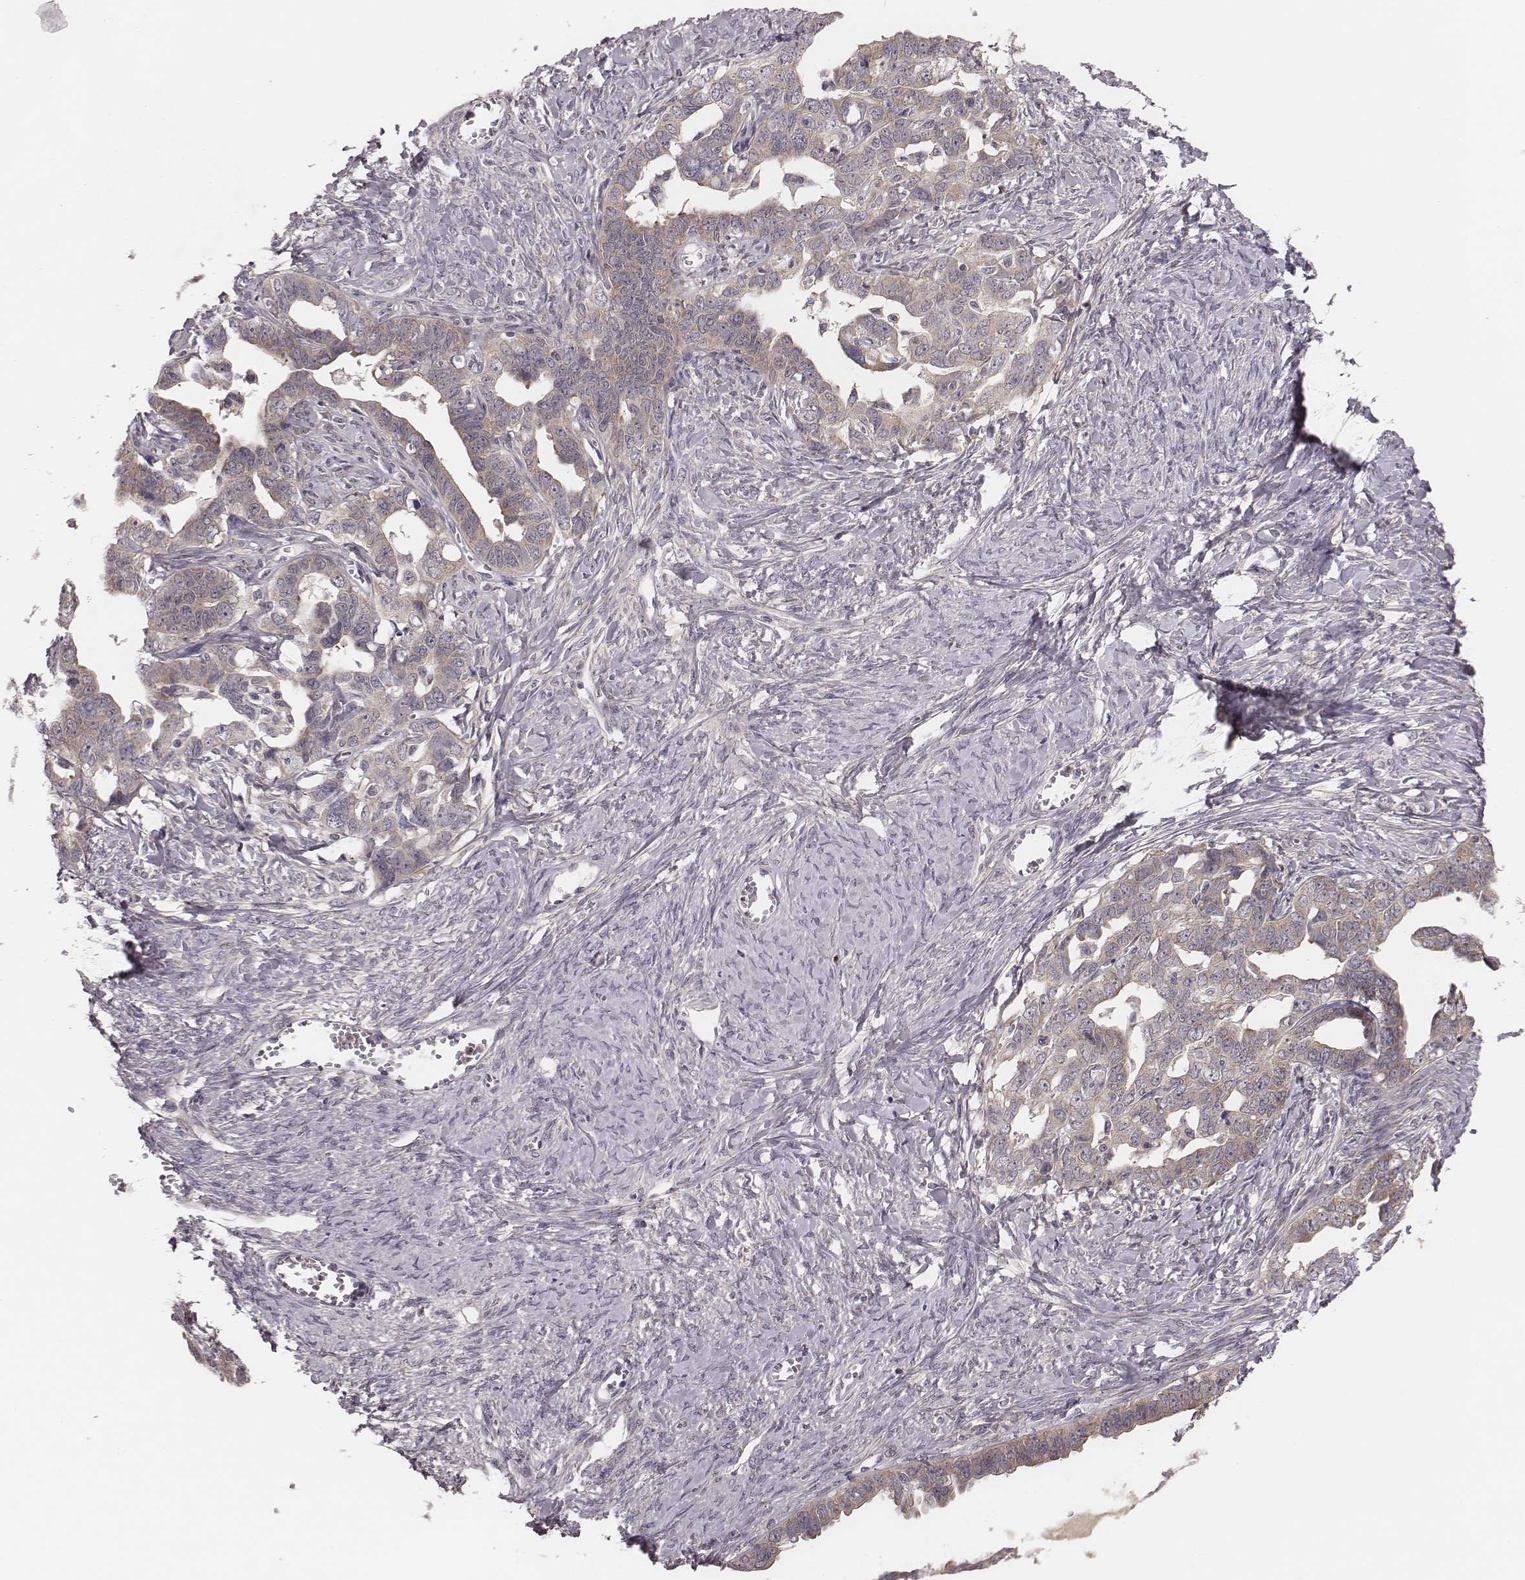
{"staining": {"intensity": "weak", "quantity": ">75%", "location": "cytoplasmic/membranous"}, "tissue": "ovarian cancer", "cell_type": "Tumor cells", "image_type": "cancer", "snomed": [{"axis": "morphology", "description": "Cystadenocarcinoma, serous, NOS"}, {"axis": "topography", "description": "Ovary"}], "caption": "Brown immunohistochemical staining in human ovarian serous cystadenocarcinoma exhibits weak cytoplasmic/membranous expression in approximately >75% of tumor cells.", "gene": "P2RX5", "patient": {"sex": "female", "age": 69}}